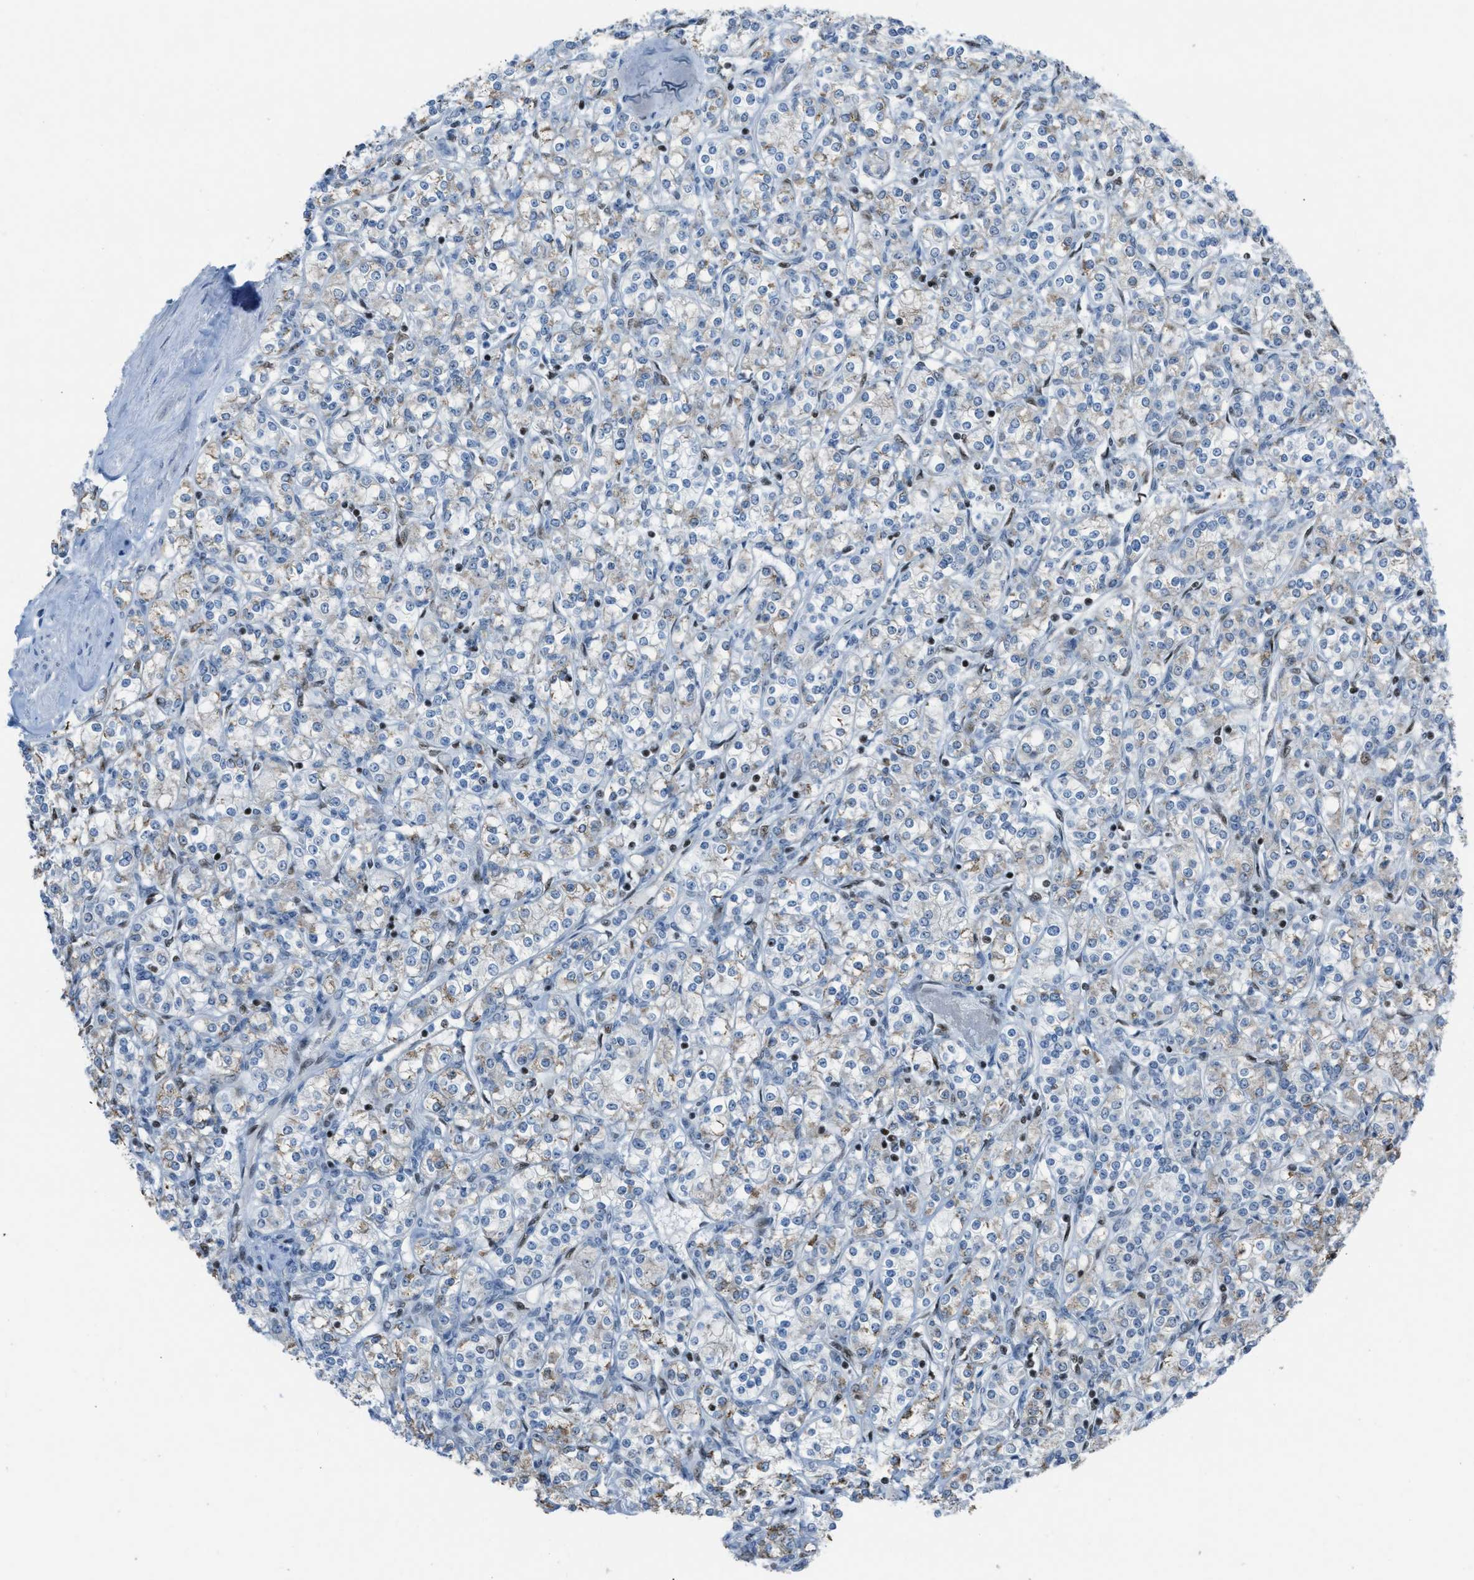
{"staining": {"intensity": "moderate", "quantity": "<25%", "location": "cytoplasmic/membranous"}, "tissue": "renal cancer", "cell_type": "Tumor cells", "image_type": "cancer", "snomed": [{"axis": "morphology", "description": "Adenocarcinoma, NOS"}, {"axis": "topography", "description": "Kidney"}], "caption": "Immunohistochemical staining of renal cancer (adenocarcinoma) demonstrates low levels of moderate cytoplasmic/membranous positivity in about <25% of tumor cells. The staining was performed using DAB (3,3'-diaminobenzidine) to visualize the protein expression in brown, while the nuclei were stained in blue with hematoxylin (Magnification: 20x).", "gene": "SLFN5", "patient": {"sex": "male", "age": 77}}